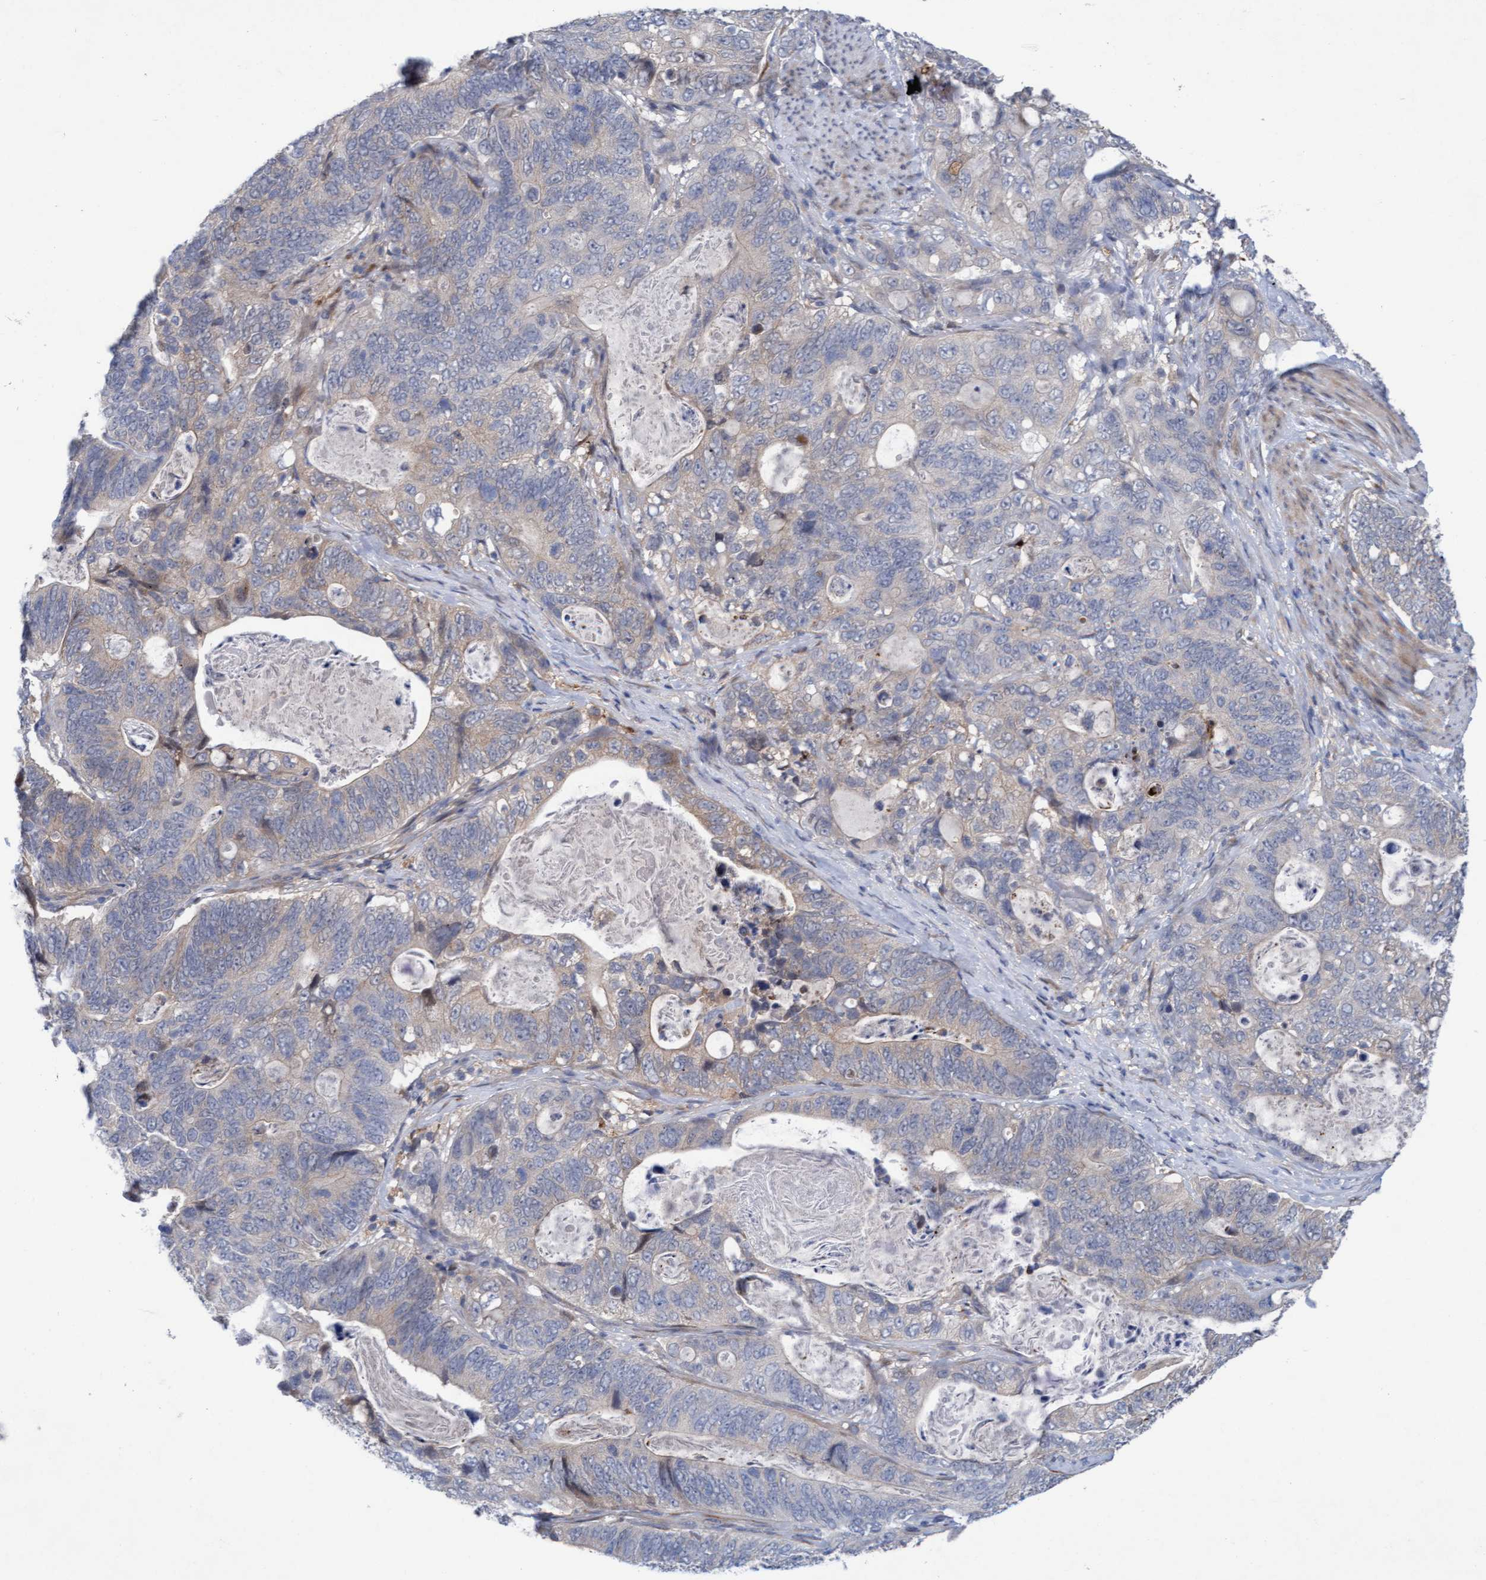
{"staining": {"intensity": "weak", "quantity": "25%-75%", "location": "cytoplasmic/membranous"}, "tissue": "stomach cancer", "cell_type": "Tumor cells", "image_type": "cancer", "snomed": [{"axis": "morphology", "description": "Normal tissue, NOS"}, {"axis": "morphology", "description": "Adenocarcinoma, NOS"}, {"axis": "topography", "description": "Stomach"}], "caption": "Immunohistochemical staining of stomach cancer displays low levels of weak cytoplasmic/membranous protein expression in about 25%-75% of tumor cells. (brown staining indicates protein expression, while blue staining denotes nuclei).", "gene": "PLCD1", "patient": {"sex": "female", "age": 89}}